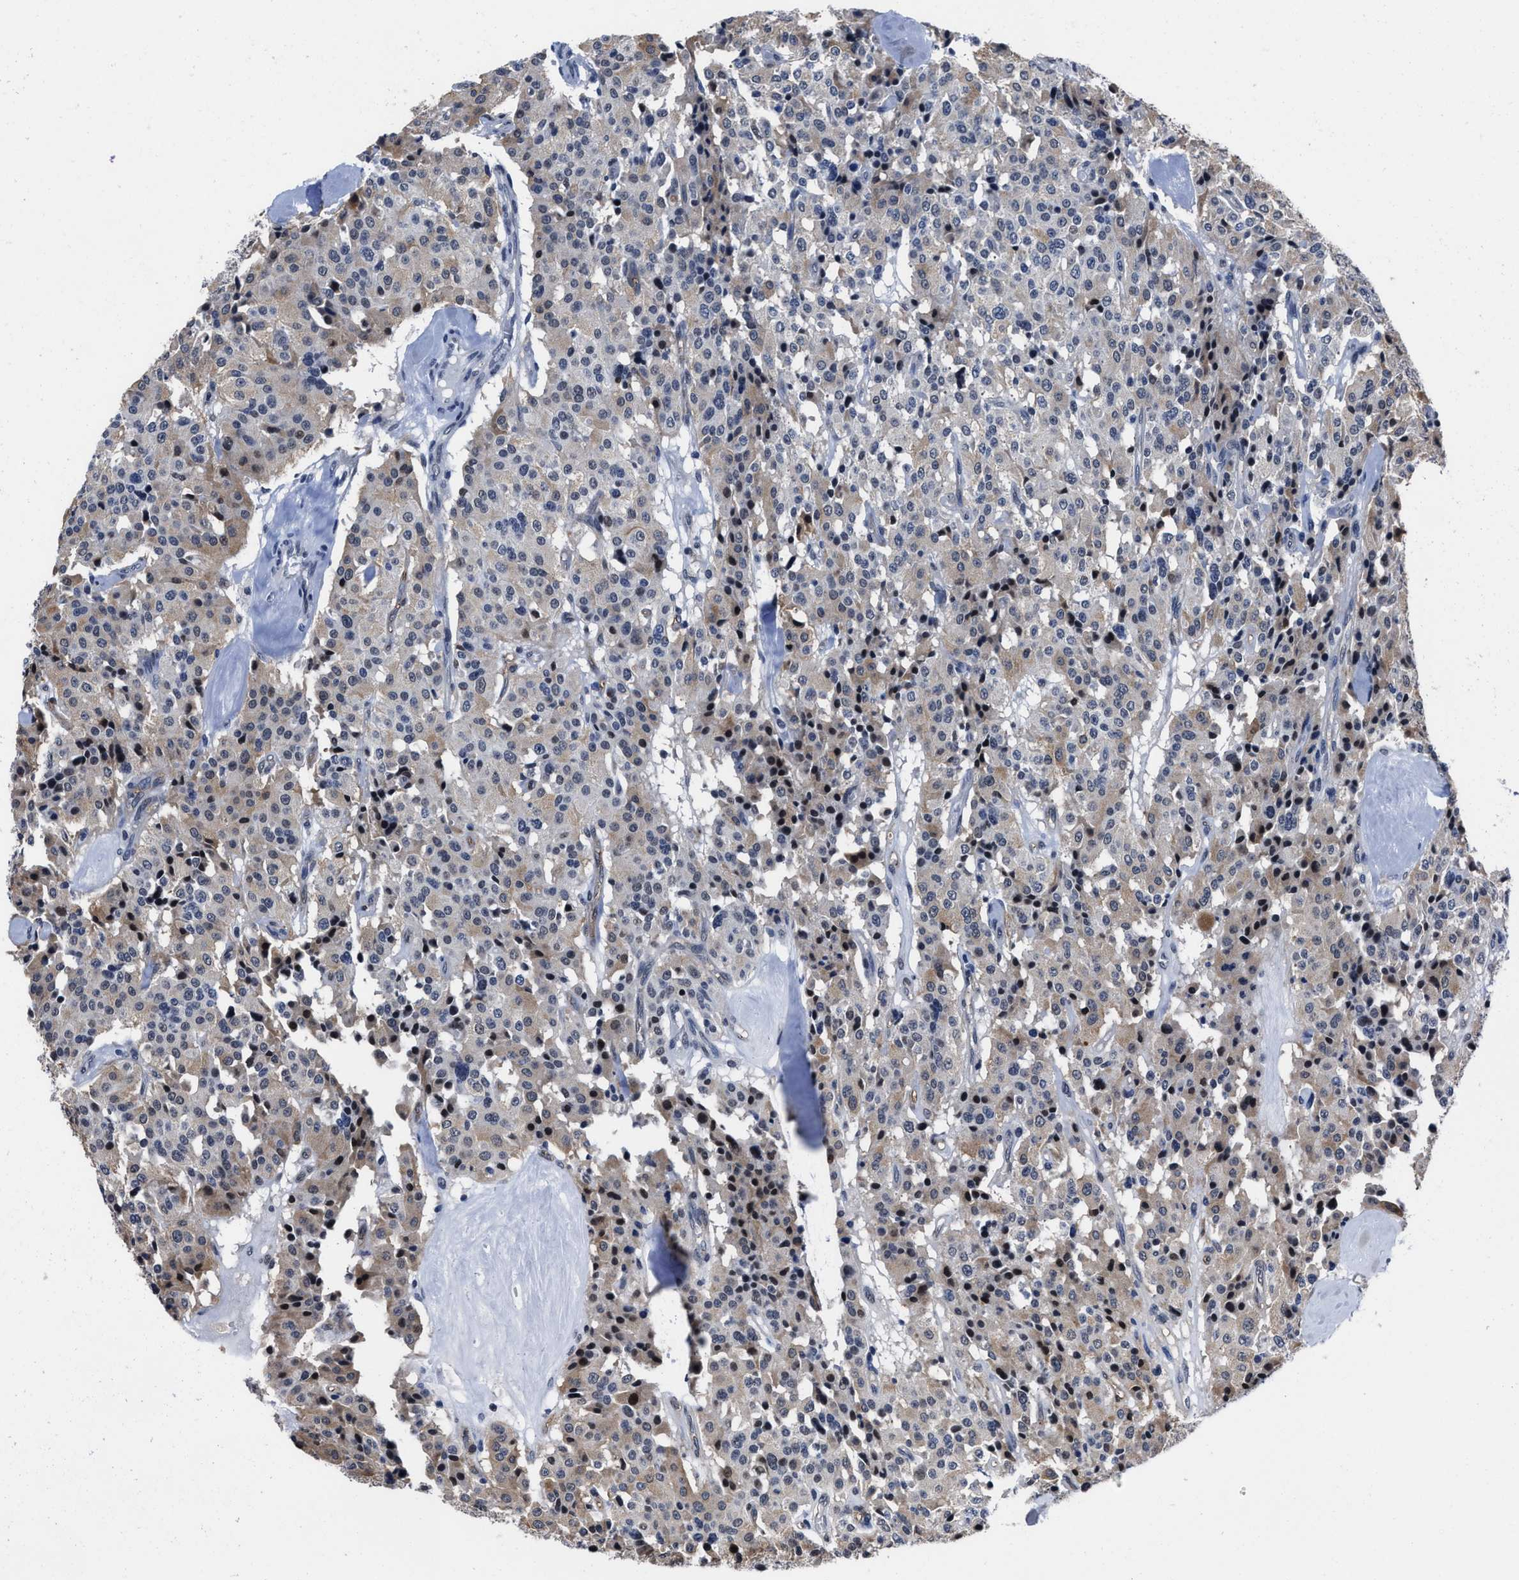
{"staining": {"intensity": "weak", "quantity": "<25%", "location": "cytoplasmic/membranous"}, "tissue": "carcinoid", "cell_type": "Tumor cells", "image_type": "cancer", "snomed": [{"axis": "morphology", "description": "Carcinoid, malignant, NOS"}, {"axis": "topography", "description": "Lung"}], "caption": "Malignant carcinoid was stained to show a protein in brown. There is no significant positivity in tumor cells.", "gene": "MARCKSL1", "patient": {"sex": "male", "age": 30}}